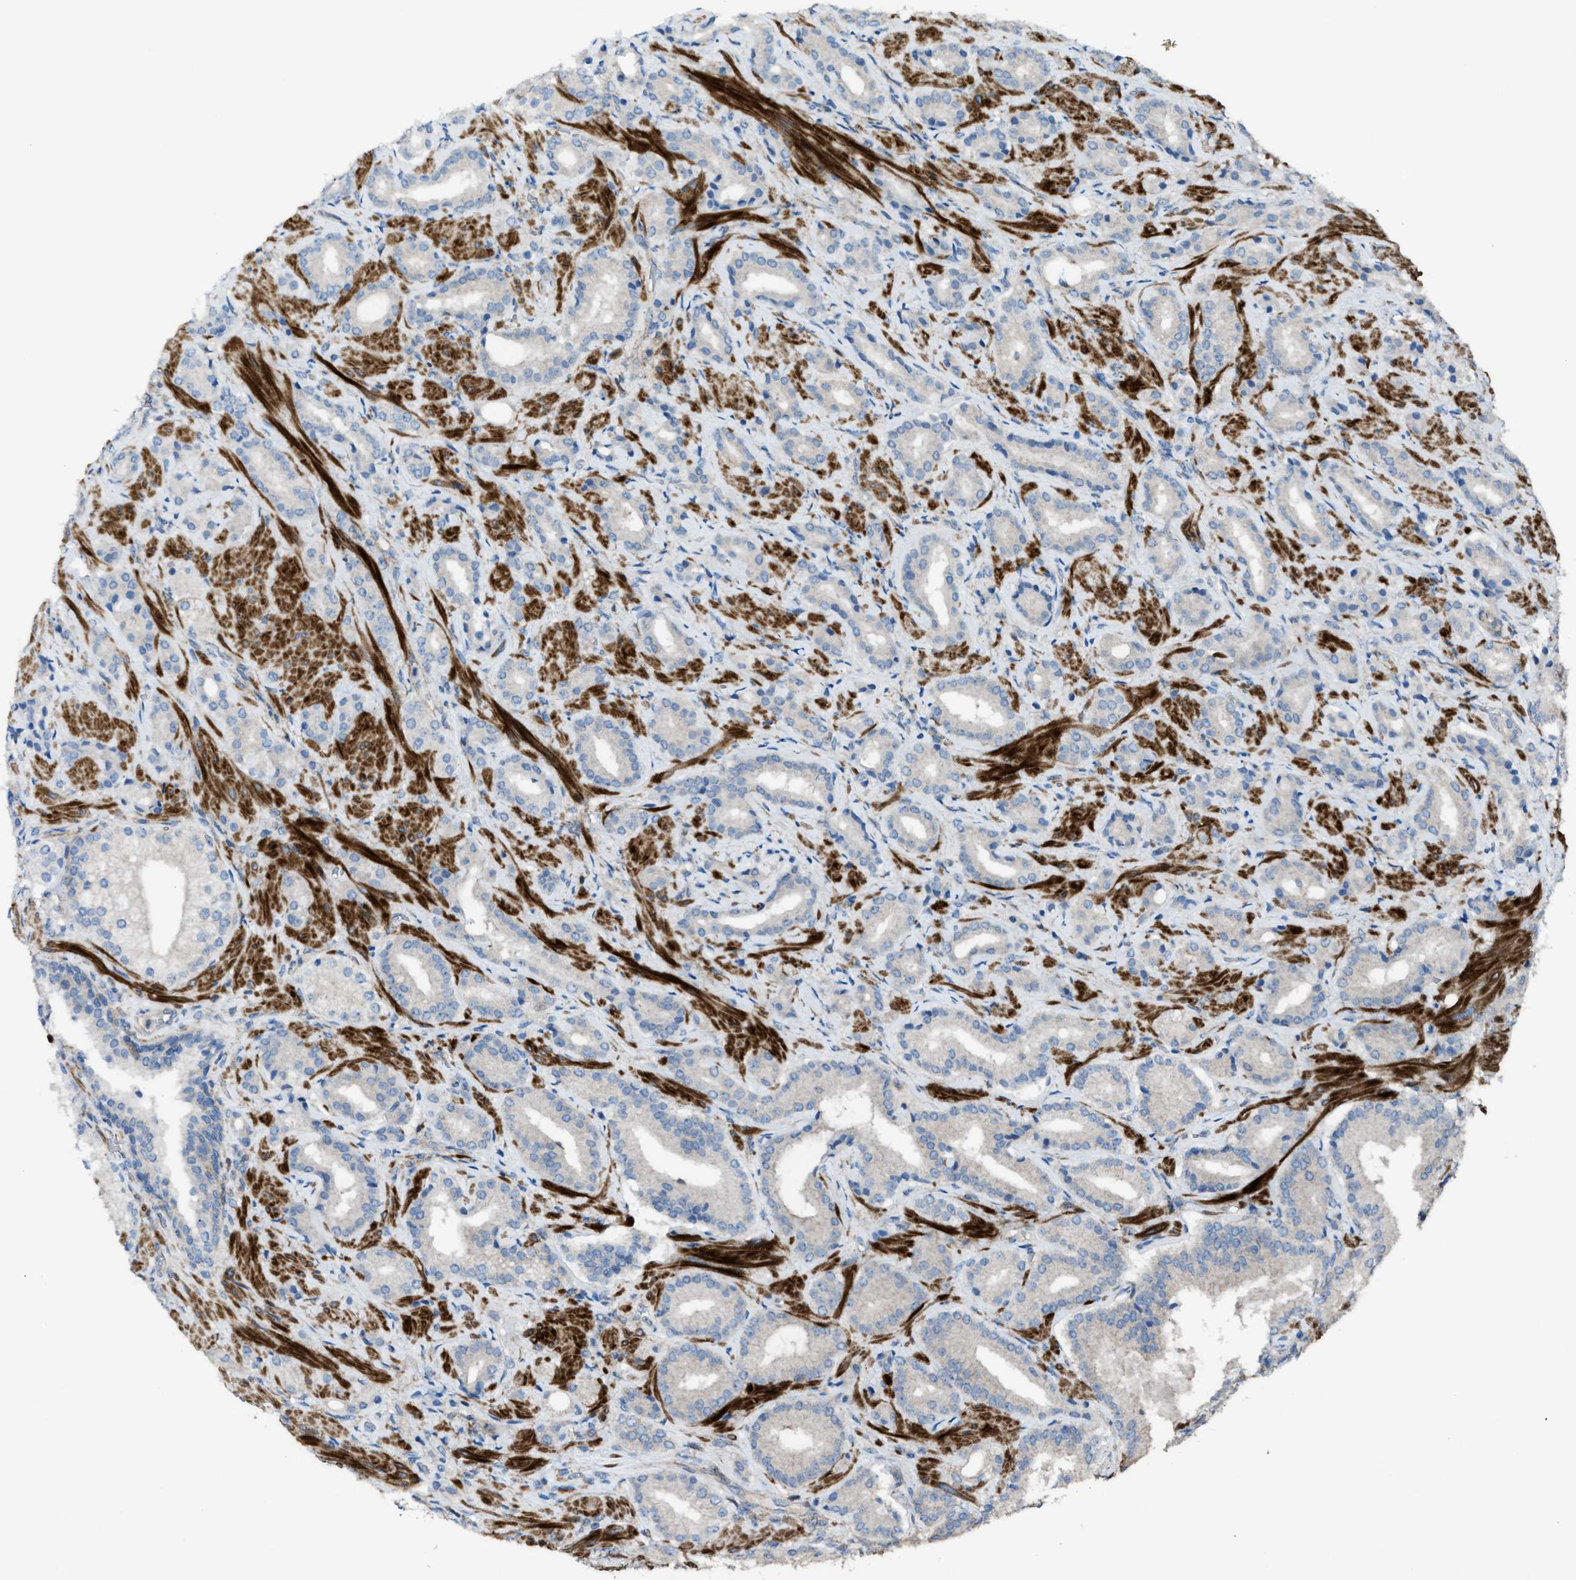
{"staining": {"intensity": "negative", "quantity": "none", "location": "none"}, "tissue": "prostate cancer", "cell_type": "Tumor cells", "image_type": "cancer", "snomed": [{"axis": "morphology", "description": "Adenocarcinoma, High grade"}, {"axis": "topography", "description": "Prostate"}], "caption": "Prostate high-grade adenocarcinoma was stained to show a protein in brown. There is no significant positivity in tumor cells.", "gene": "NCK2", "patient": {"sex": "male", "age": 64}}